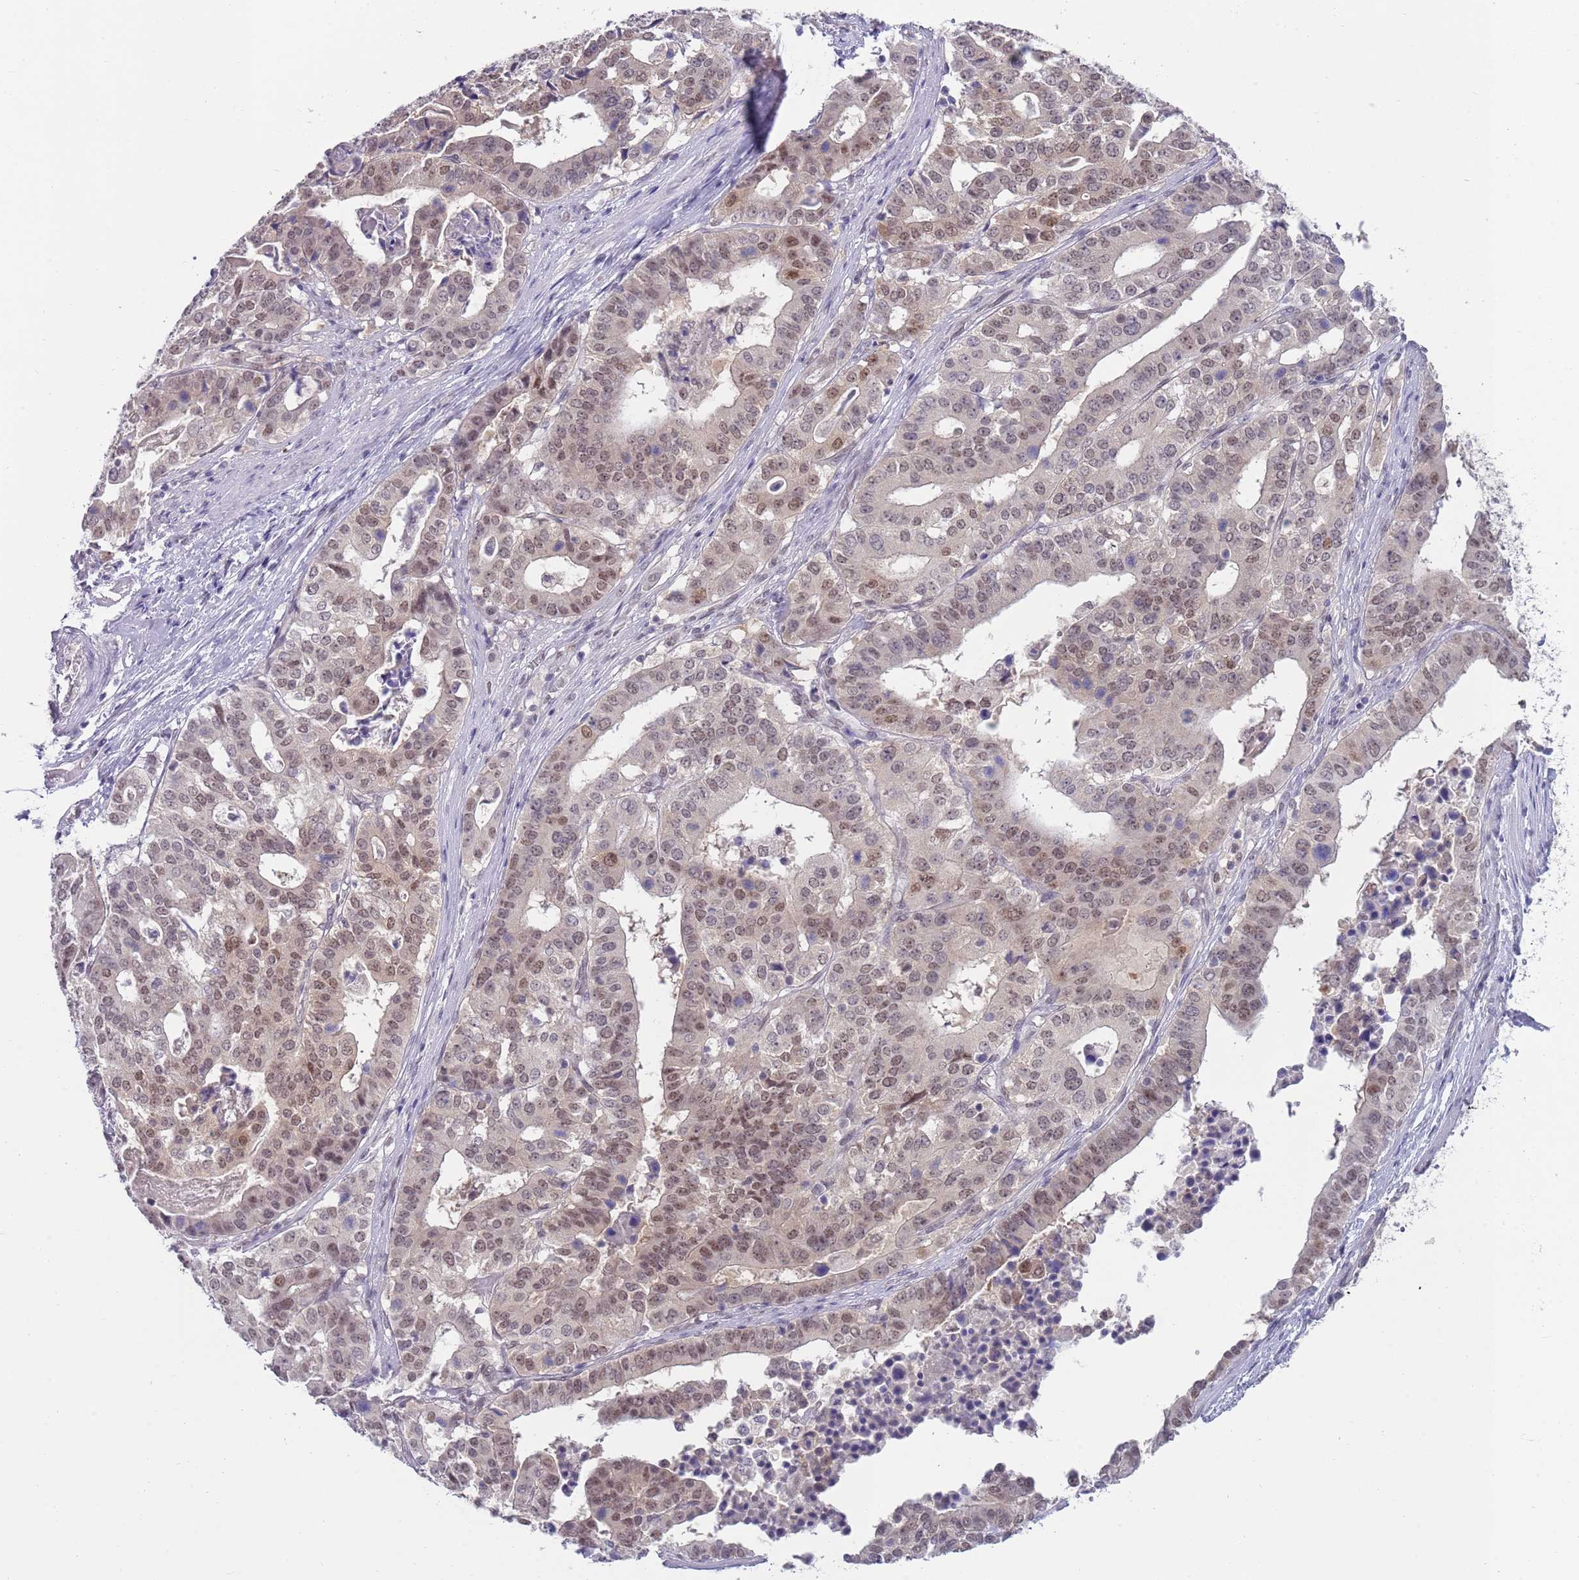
{"staining": {"intensity": "weak", "quantity": ">75%", "location": "nuclear"}, "tissue": "stomach cancer", "cell_type": "Tumor cells", "image_type": "cancer", "snomed": [{"axis": "morphology", "description": "Adenocarcinoma, NOS"}, {"axis": "topography", "description": "Stomach"}], "caption": "Stomach cancer (adenocarcinoma) was stained to show a protein in brown. There is low levels of weak nuclear positivity in about >75% of tumor cells.", "gene": "SEPHS2", "patient": {"sex": "male", "age": 48}}